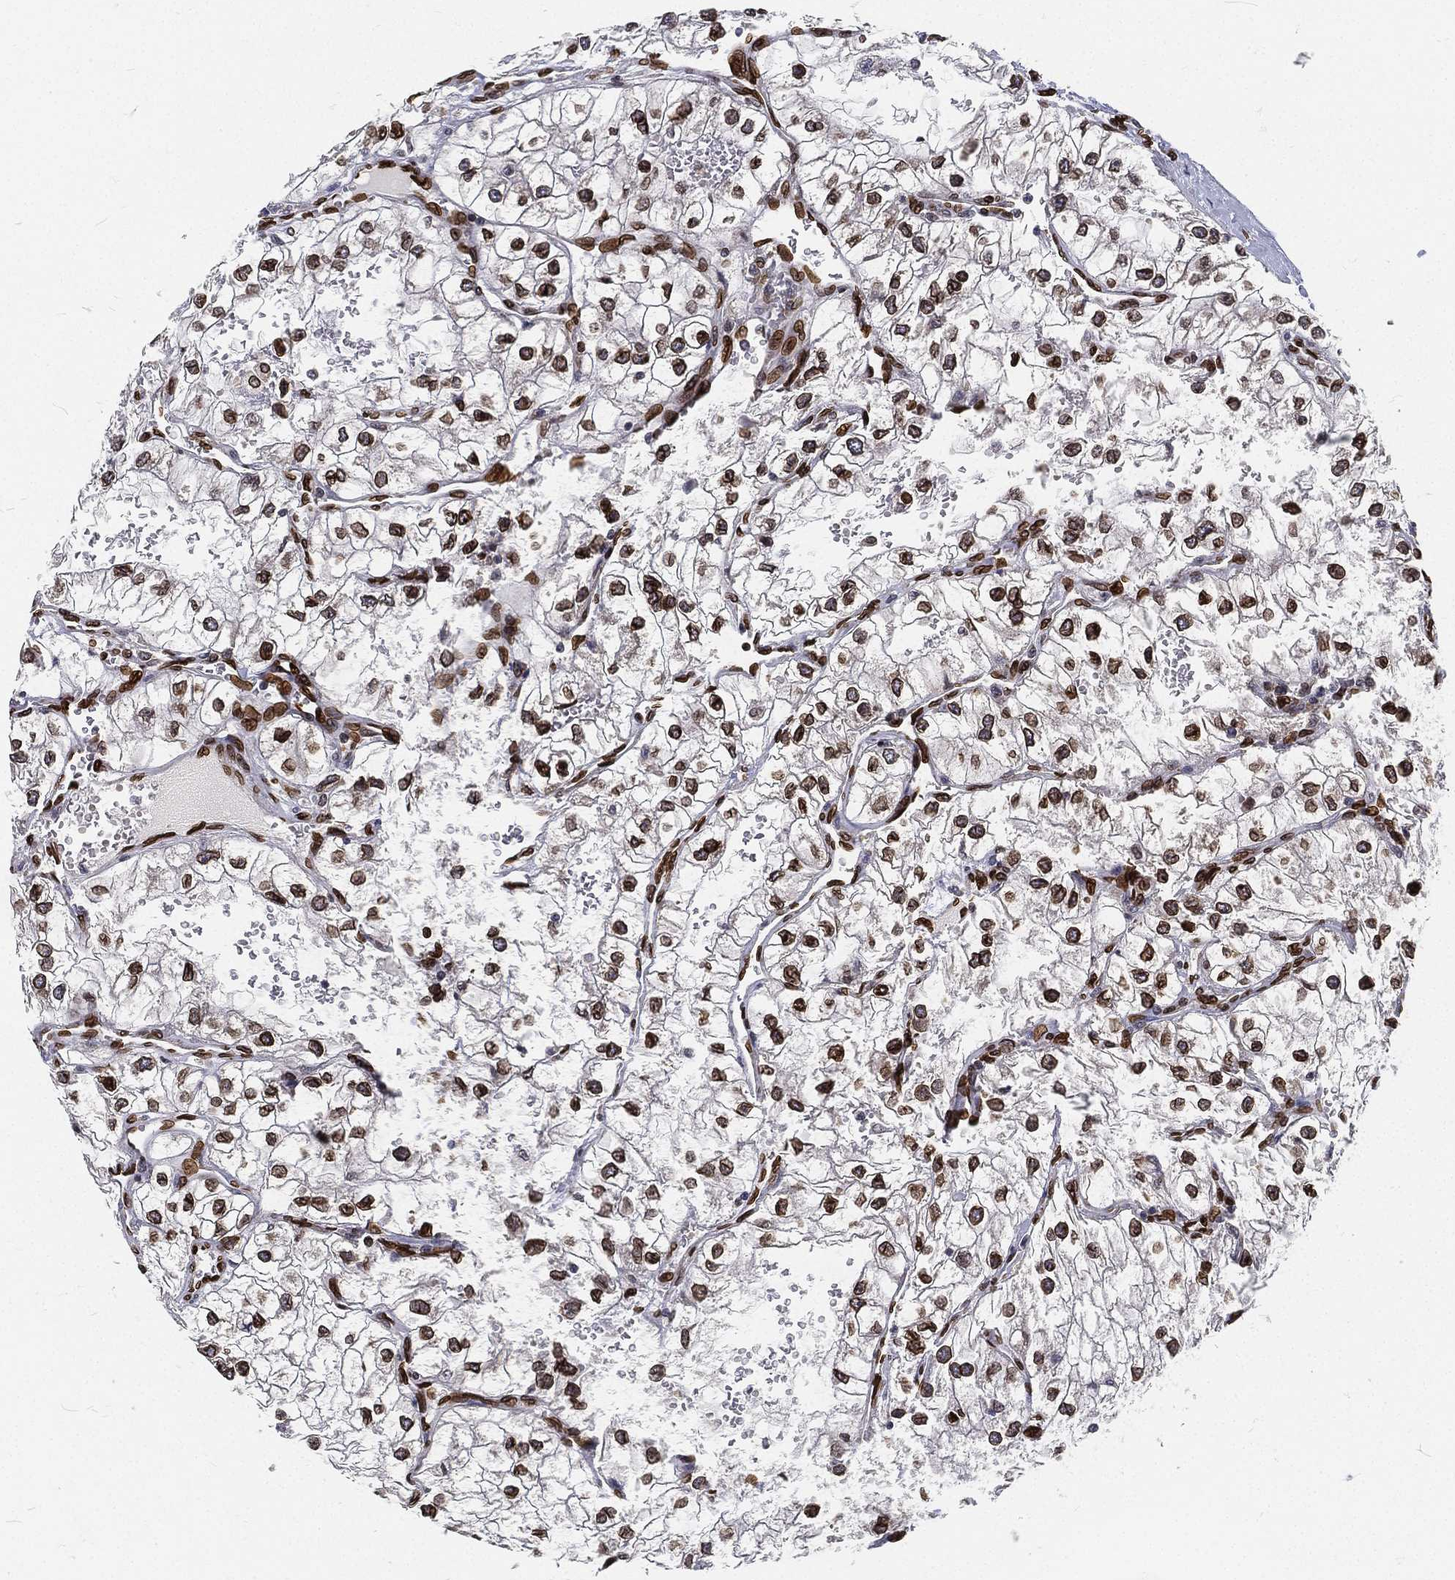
{"staining": {"intensity": "strong", "quantity": ">75%", "location": "nuclear"}, "tissue": "renal cancer", "cell_type": "Tumor cells", "image_type": "cancer", "snomed": [{"axis": "morphology", "description": "Adenocarcinoma, NOS"}, {"axis": "topography", "description": "Kidney"}], "caption": "The immunohistochemical stain highlights strong nuclear positivity in tumor cells of renal cancer (adenocarcinoma) tissue. (DAB (3,3'-diaminobenzidine) IHC with brightfield microscopy, high magnification).", "gene": "PALB2", "patient": {"sex": "male", "age": 59}}